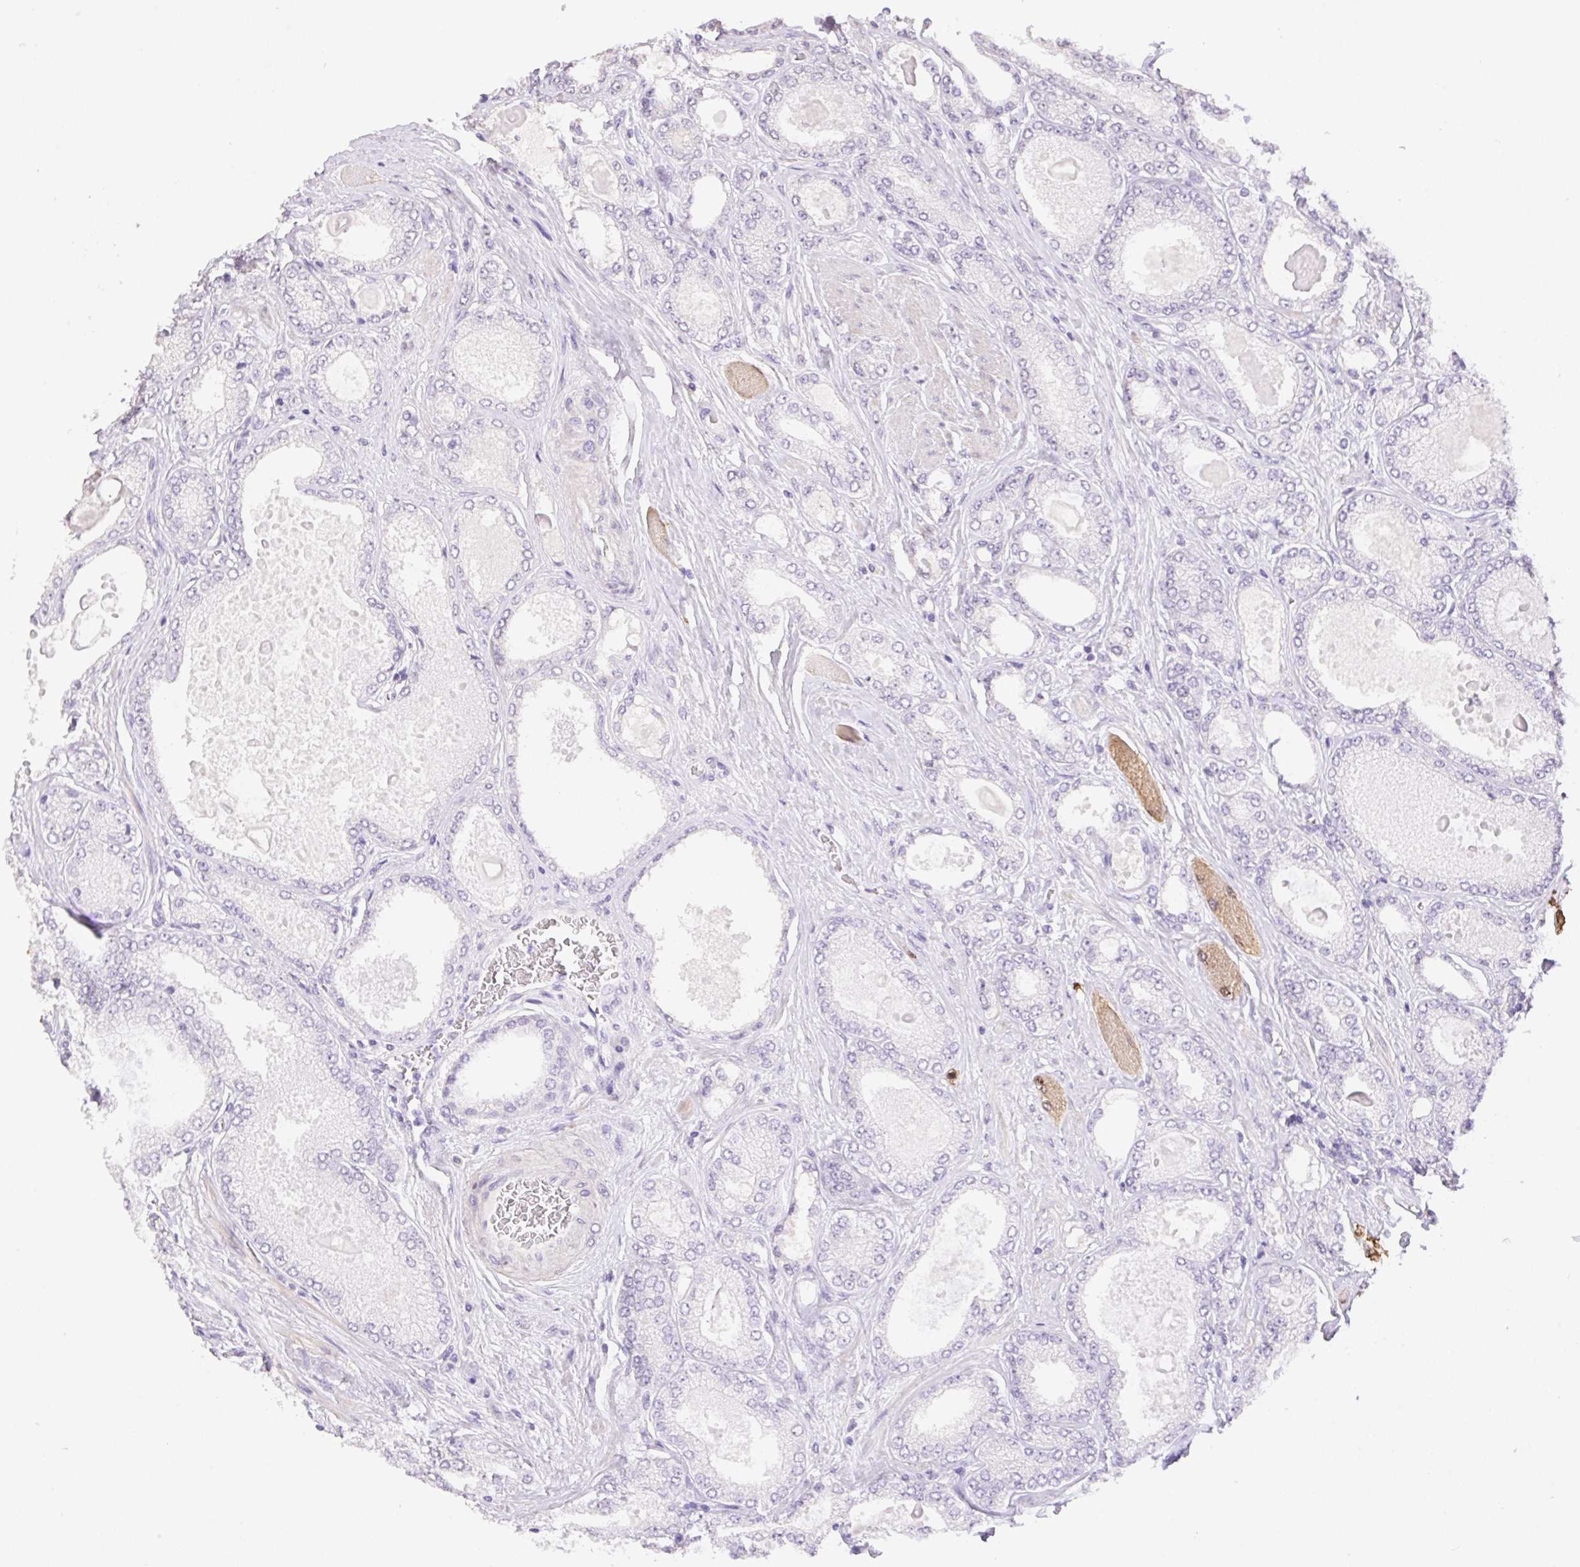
{"staining": {"intensity": "negative", "quantity": "none", "location": "none"}, "tissue": "prostate cancer", "cell_type": "Tumor cells", "image_type": "cancer", "snomed": [{"axis": "morphology", "description": "Adenocarcinoma, High grade"}, {"axis": "topography", "description": "Prostate"}], "caption": "High power microscopy image of an immunohistochemistry photomicrograph of prostate cancer (adenocarcinoma (high-grade)), revealing no significant staining in tumor cells.", "gene": "HCRTR2", "patient": {"sex": "male", "age": 68}}